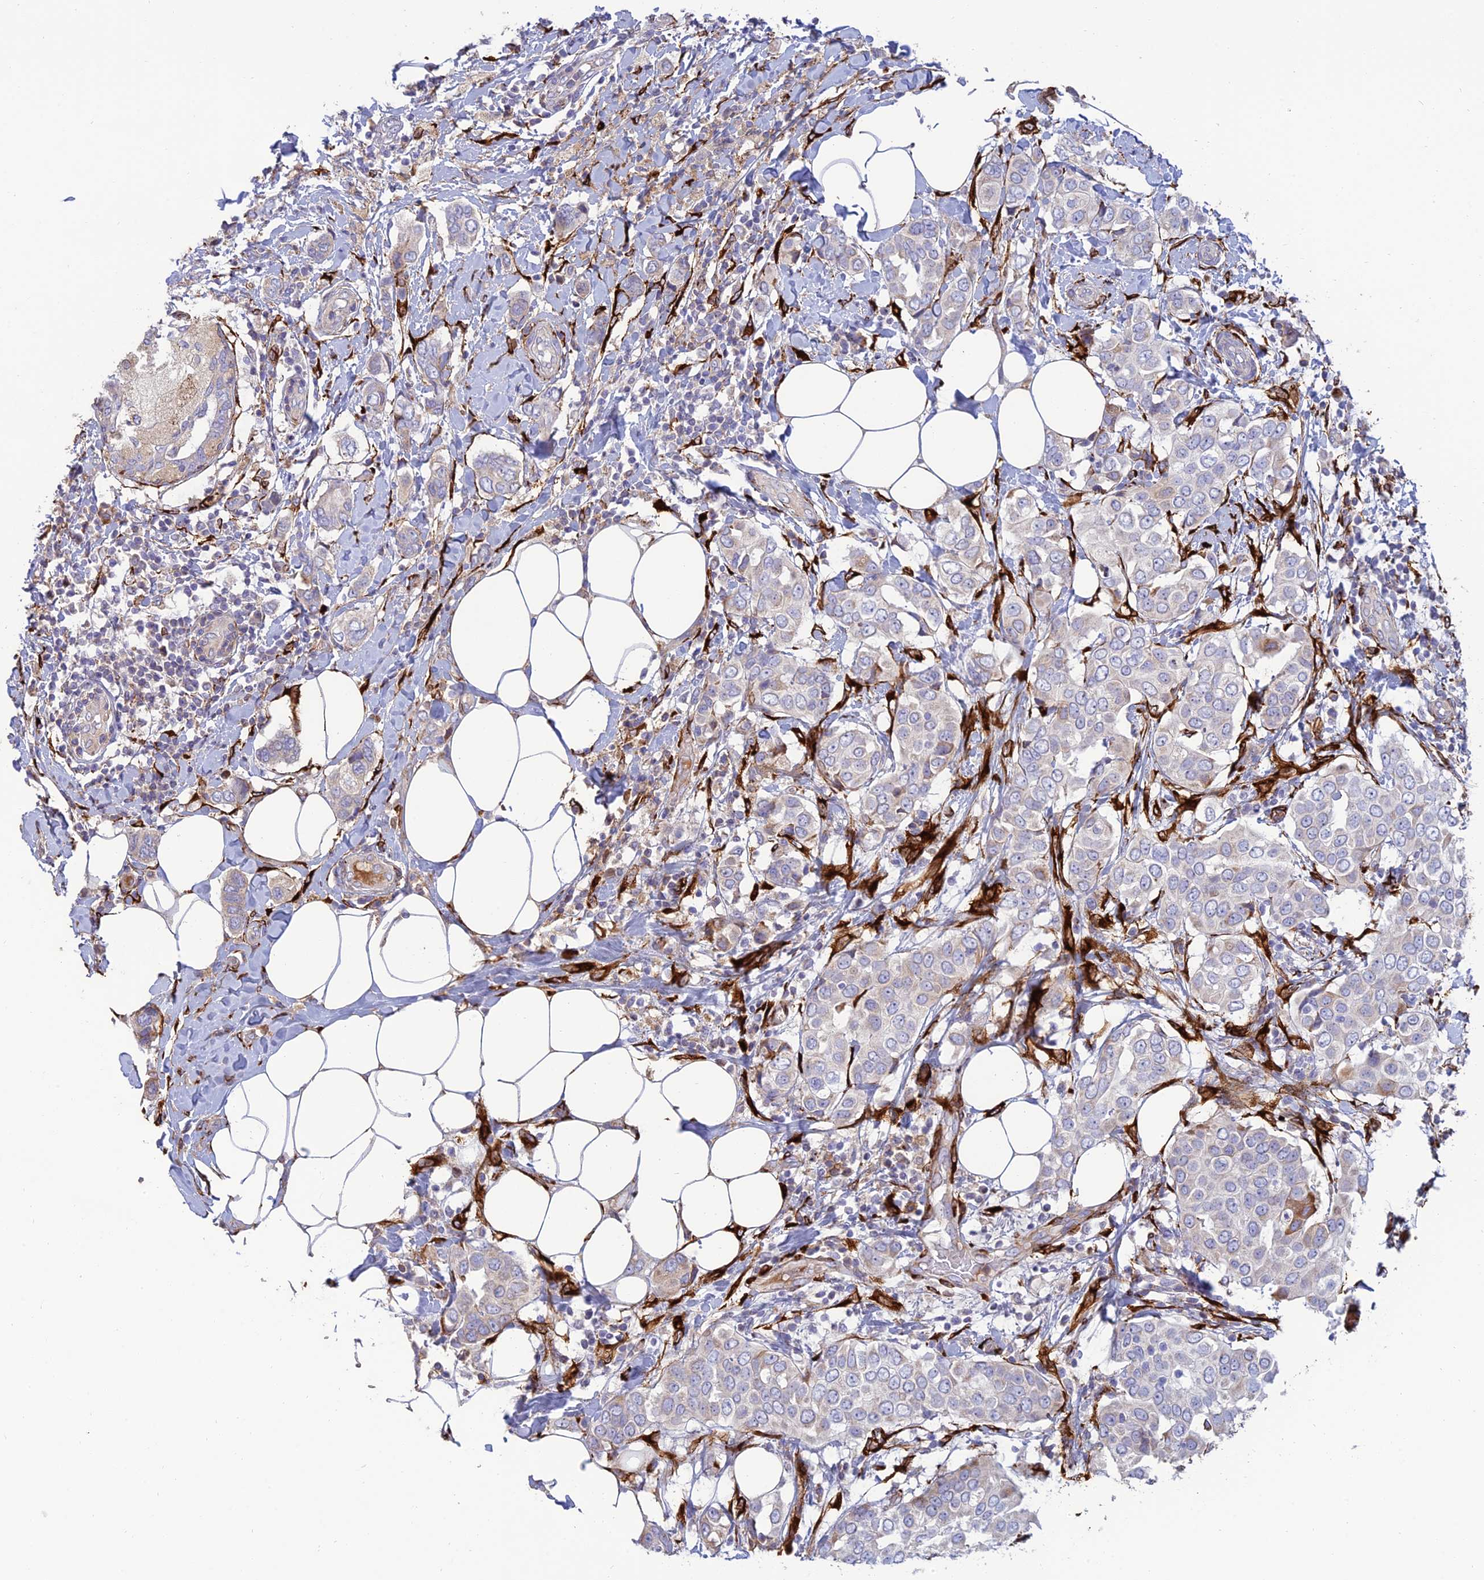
{"staining": {"intensity": "negative", "quantity": "none", "location": "none"}, "tissue": "breast cancer", "cell_type": "Tumor cells", "image_type": "cancer", "snomed": [{"axis": "morphology", "description": "Lobular carcinoma"}, {"axis": "topography", "description": "Breast"}], "caption": "Micrograph shows no significant protein staining in tumor cells of breast cancer.", "gene": "RCN3", "patient": {"sex": "female", "age": 51}}